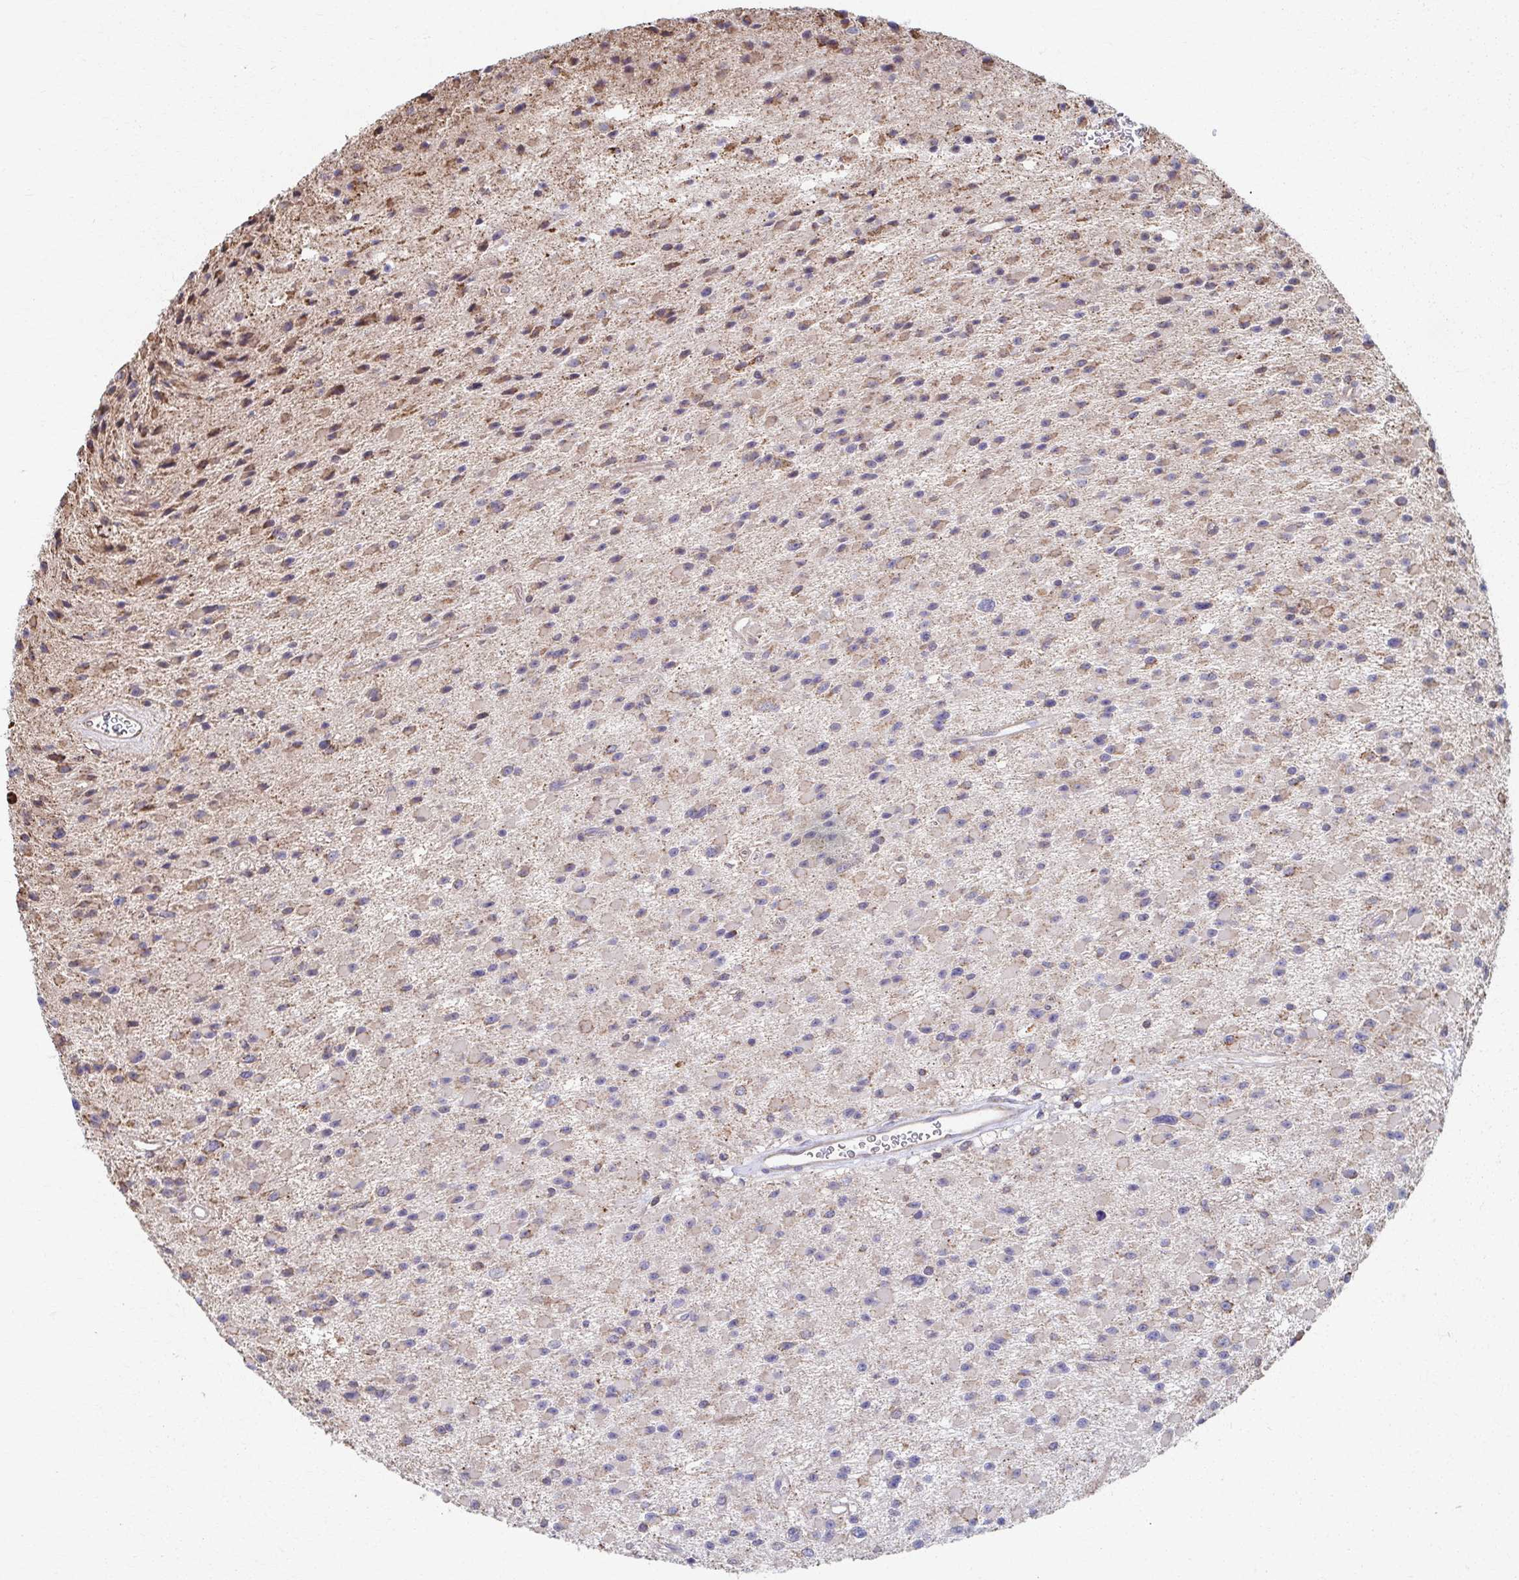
{"staining": {"intensity": "weak", "quantity": "<25%", "location": "cytoplasmic/membranous"}, "tissue": "glioma", "cell_type": "Tumor cells", "image_type": "cancer", "snomed": [{"axis": "morphology", "description": "Glioma, malignant, High grade"}, {"axis": "topography", "description": "Brain"}], "caption": "An IHC histopathology image of glioma is shown. There is no staining in tumor cells of glioma.", "gene": "KLHL34", "patient": {"sex": "male", "age": 29}}